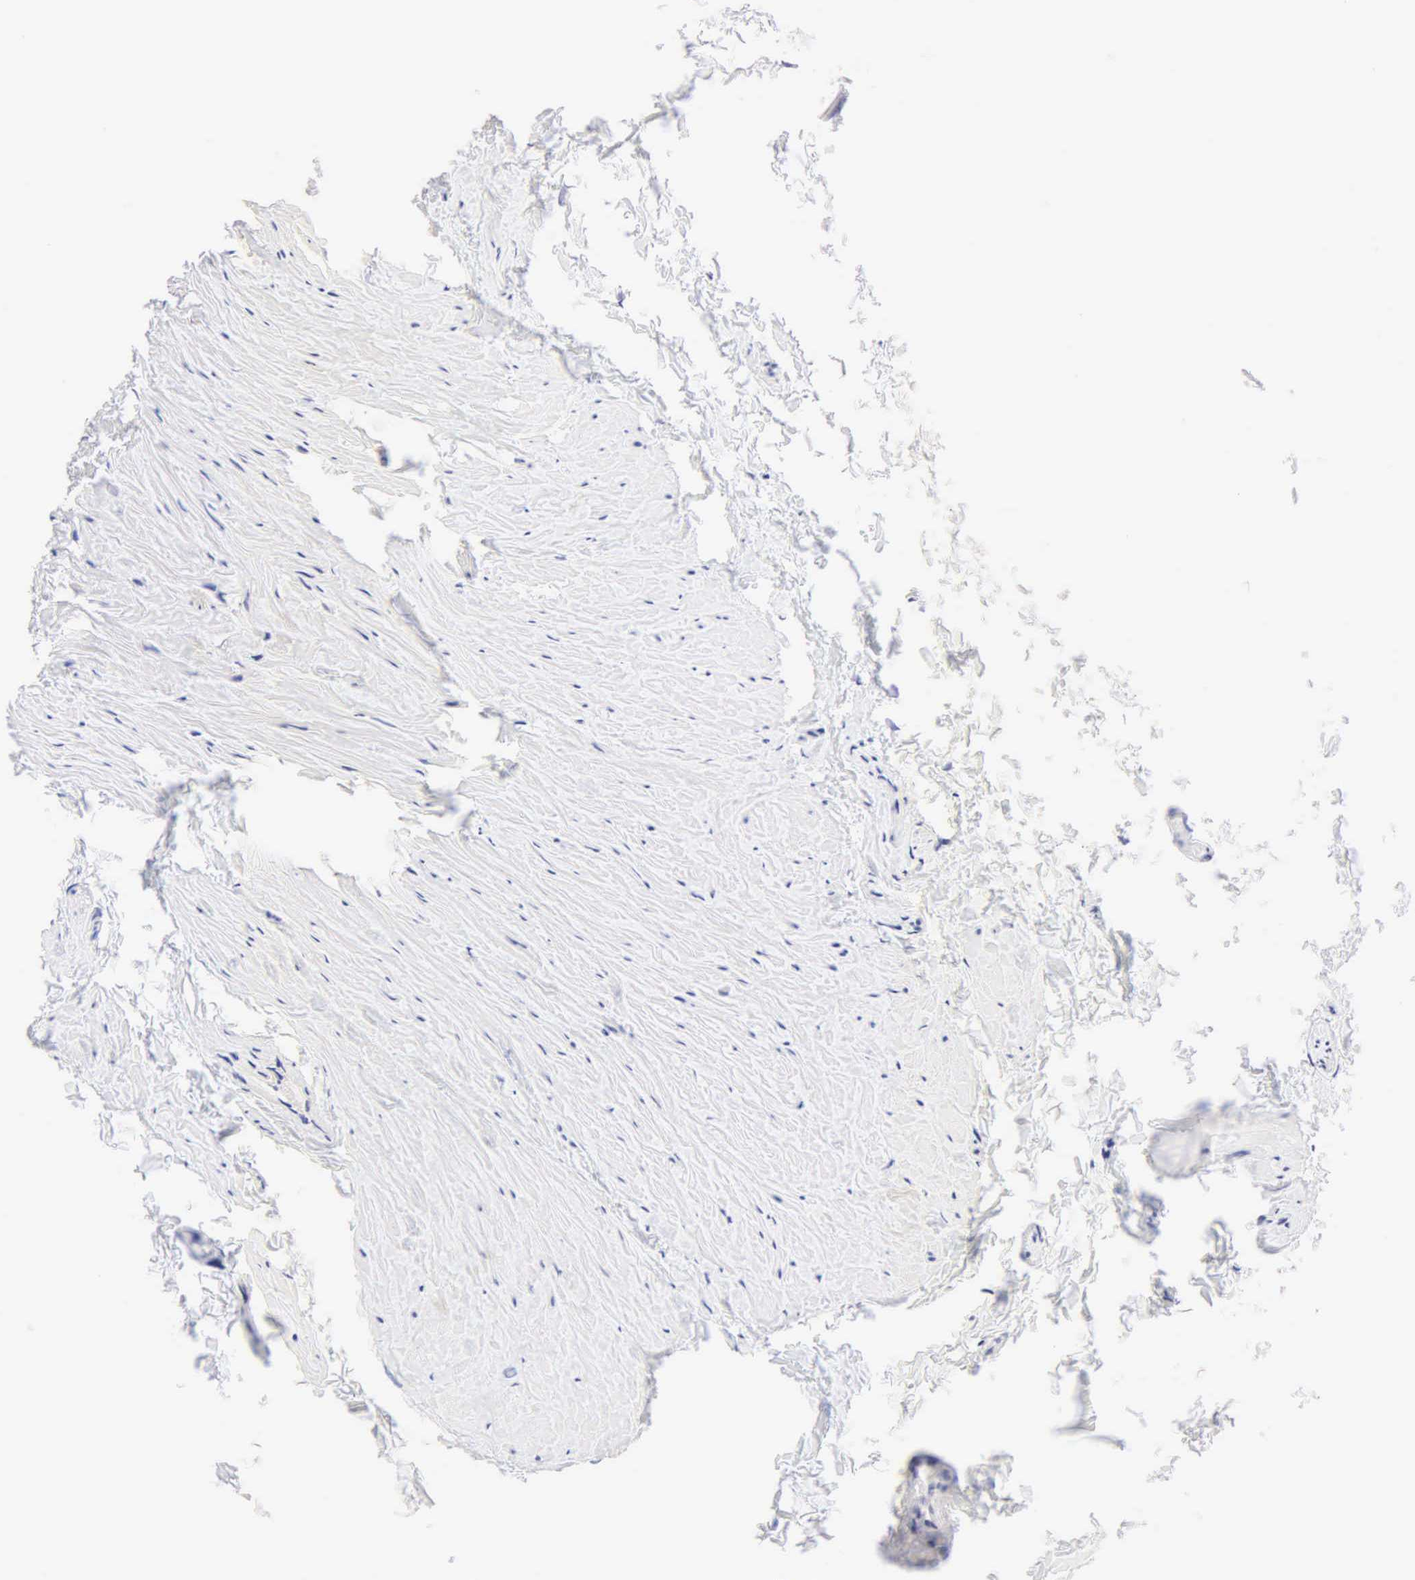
{"staining": {"intensity": "negative", "quantity": "none", "location": "none"}, "tissue": "epididymis", "cell_type": "Glandular cells", "image_type": "normal", "snomed": [{"axis": "morphology", "description": "Normal tissue, NOS"}, {"axis": "topography", "description": "Epididymis"}], "caption": "The micrograph shows no staining of glandular cells in unremarkable epididymis. (DAB (3,3'-diaminobenzidine) immunohistochemistry, high magnification).", "gene": "NKX2", "patient": {"sex": "male", "age": 47}}